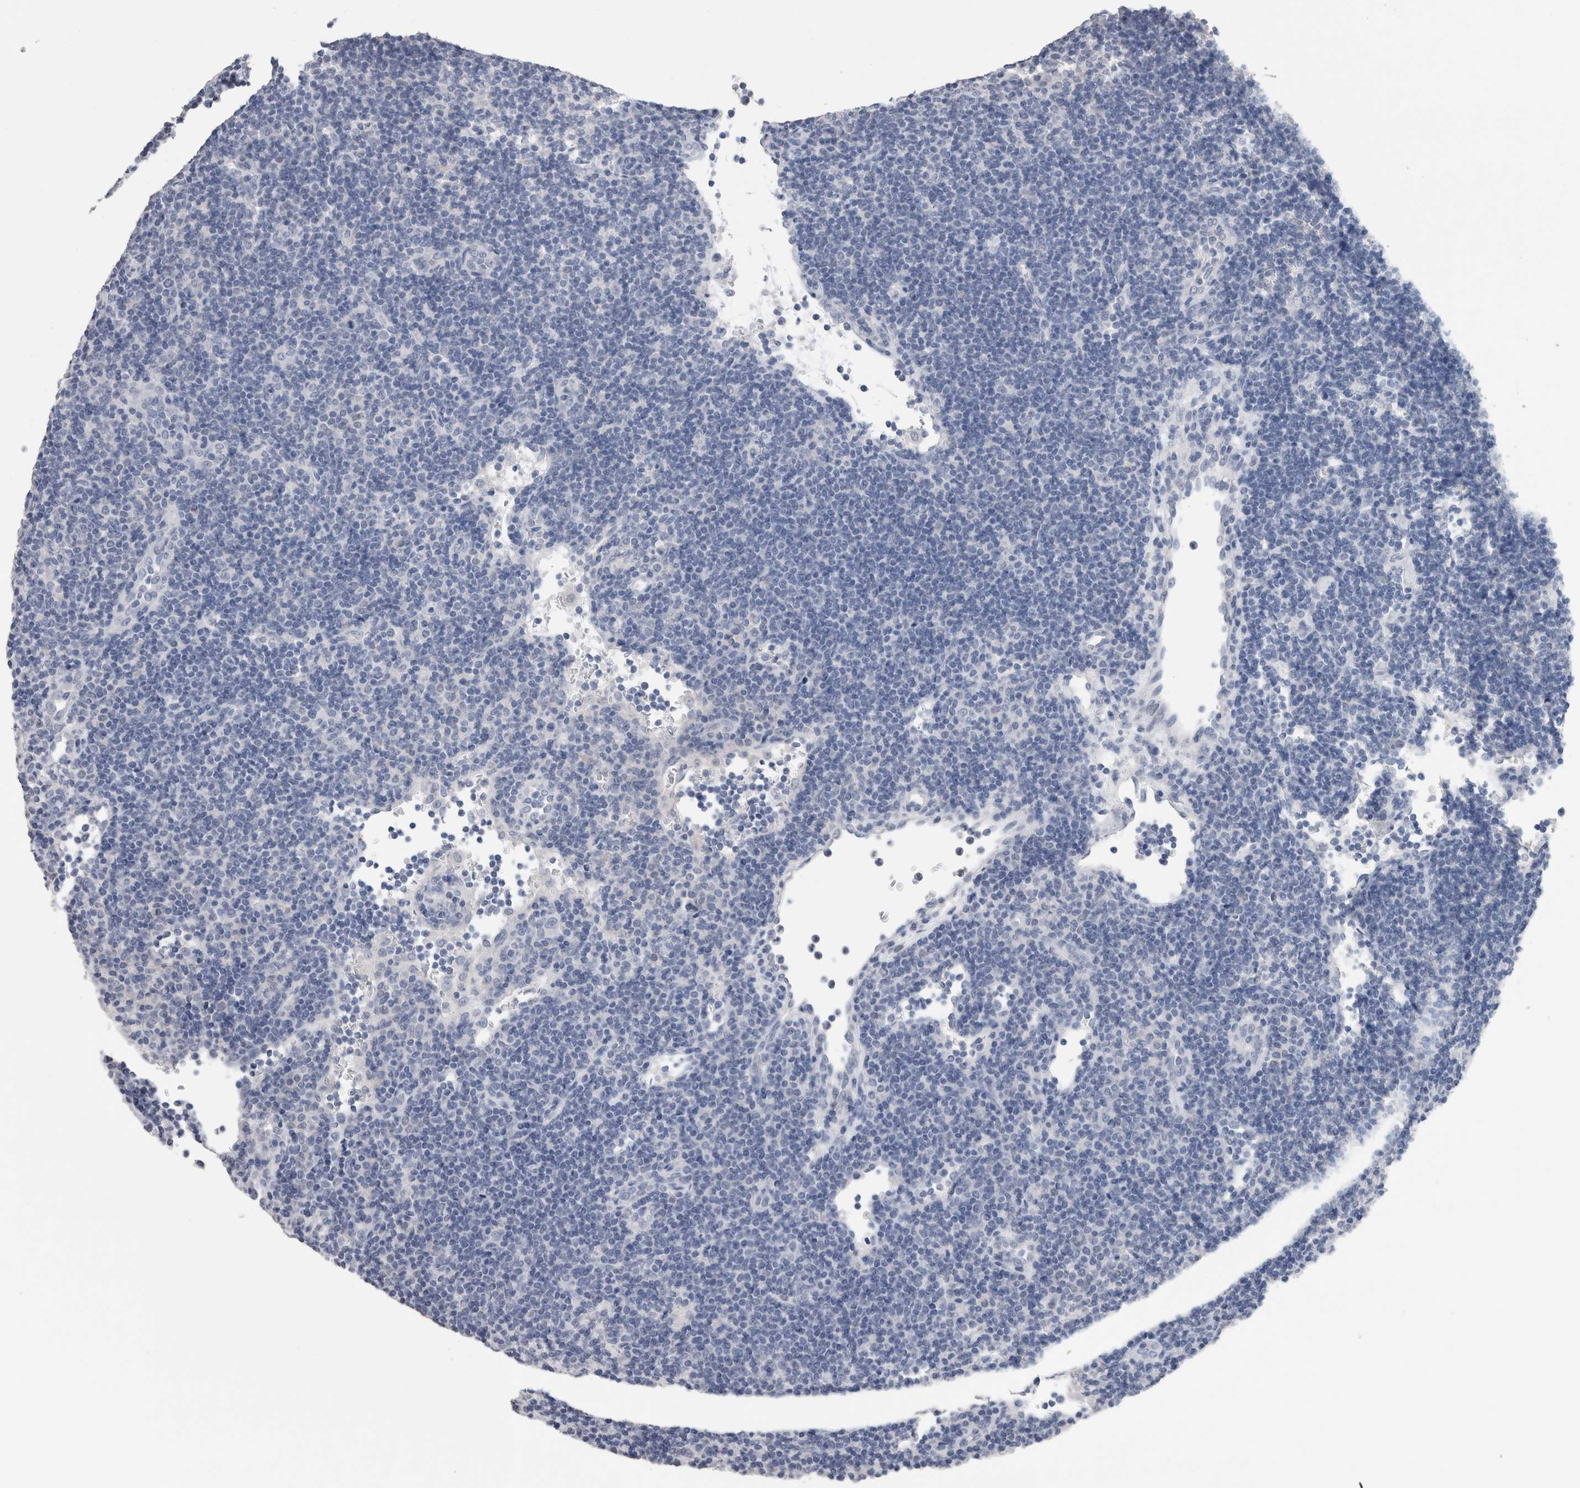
{"staining": {"intensity": "negative", "quantity": "none", "location": "none"}, "tissue": "lymphoma", "cell_type": "Tumor cells", "image_type": "cancer", "snomed": [{"axis": "morphology", "description": "Hodgkin's disease, NOS"}, {"axis": "topography", "description": "Lymph node"}], "caption": "Immunohistochemistry photomicrograph of neoplastic tissue: human Hodgkin's disease stained with DAB (3,3'-diaminobenzidine) demonstrates no significant protein positivity in tumor cells.", "gene": "CA8", "patient": {"sex": "female", "age": 57}}